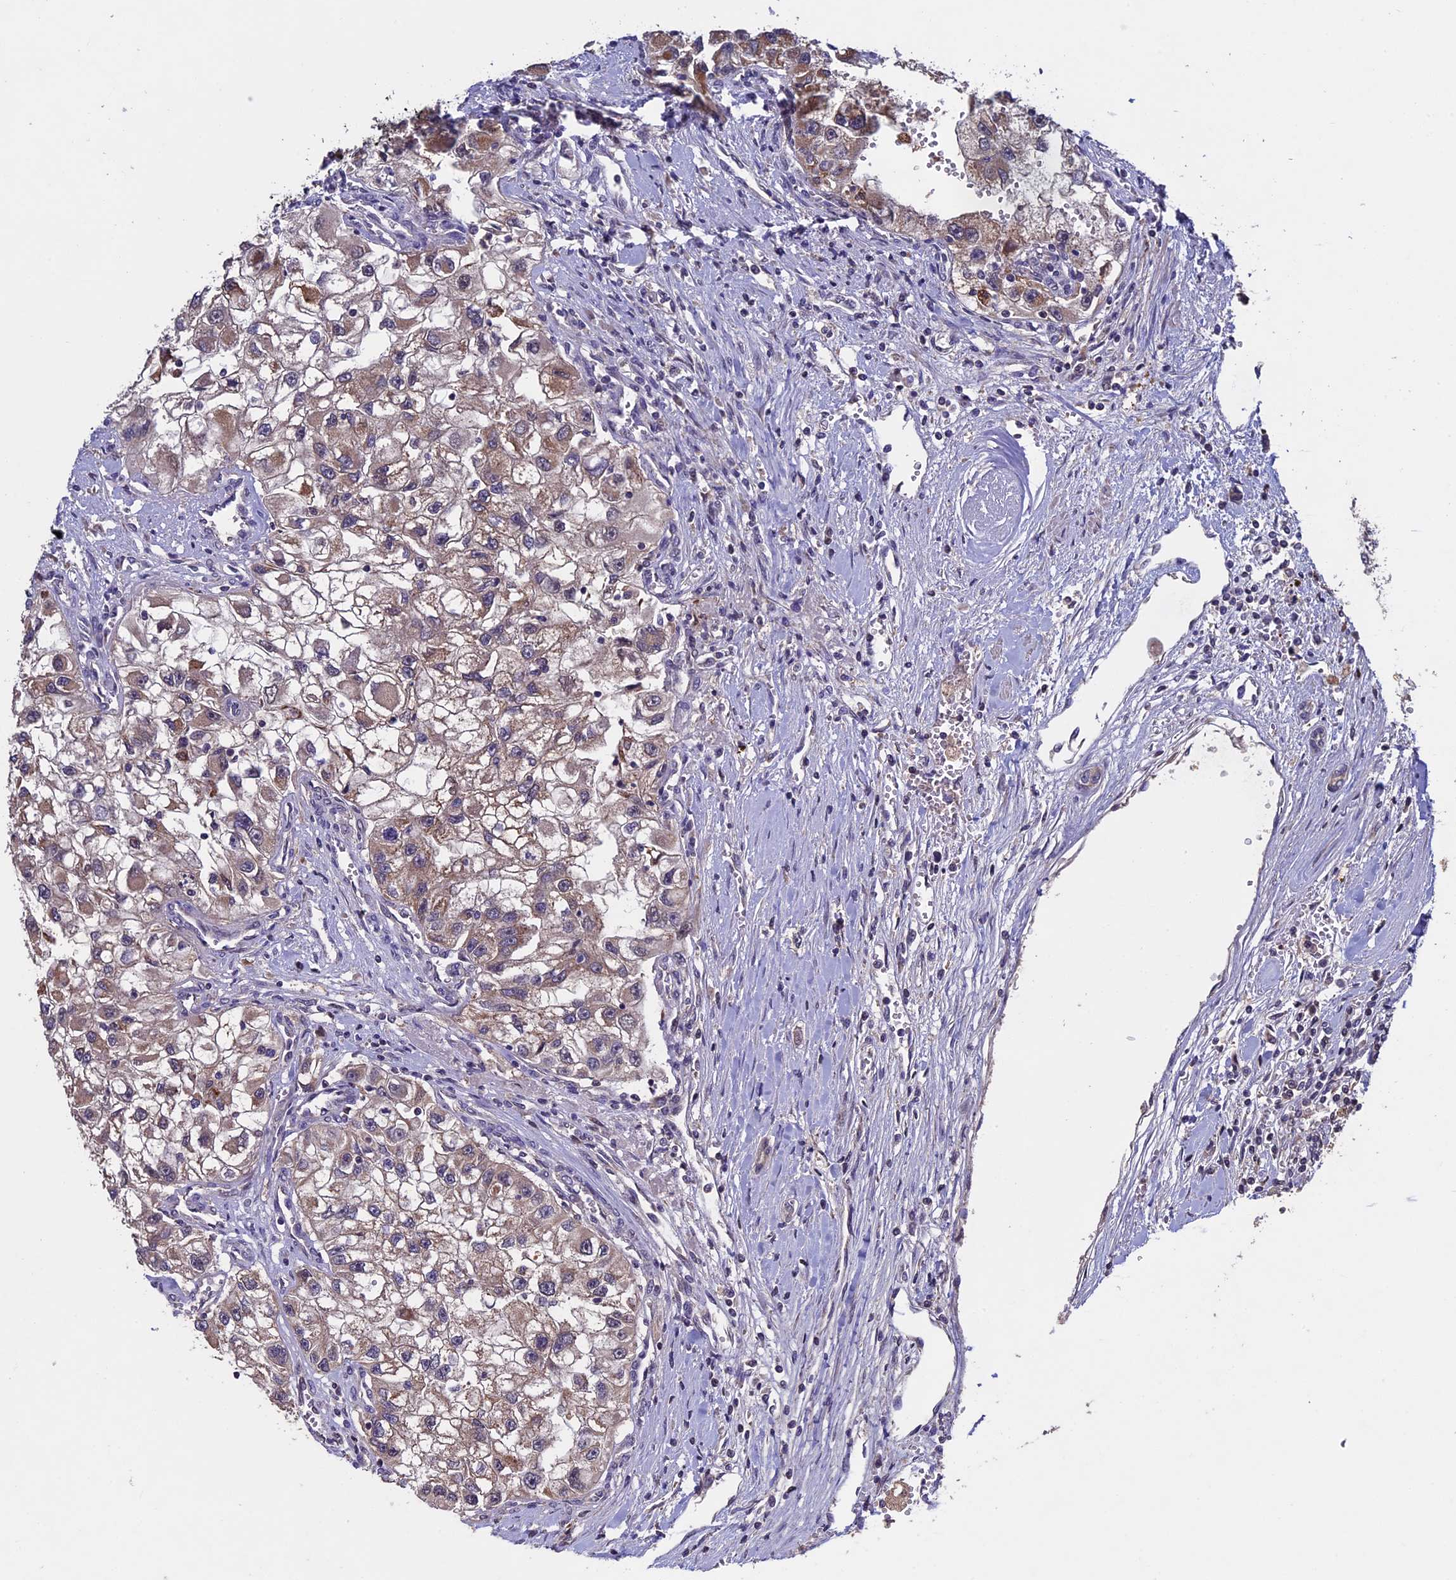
{"staining": {"intensity": "weak", "quantity": ">75%", "location": "cytoplasmic/membranous"}, "tissue": "renal cancer", "cell_type": "Tumor cells", "image_type": "cancer", "snomed": [{"axis": "morphology", "description": "Adenocarcinoma, NOS"}, {"axis": "topography", "description": "Kidney"}], "caption": "Human renal cancer stained for a protein (brown) displays weak cytoplasmic/membranous positive staining in approximately >75% of tumor cells.", "gene": "RNF17", "patient": {"sex": "male", "age": 63}}